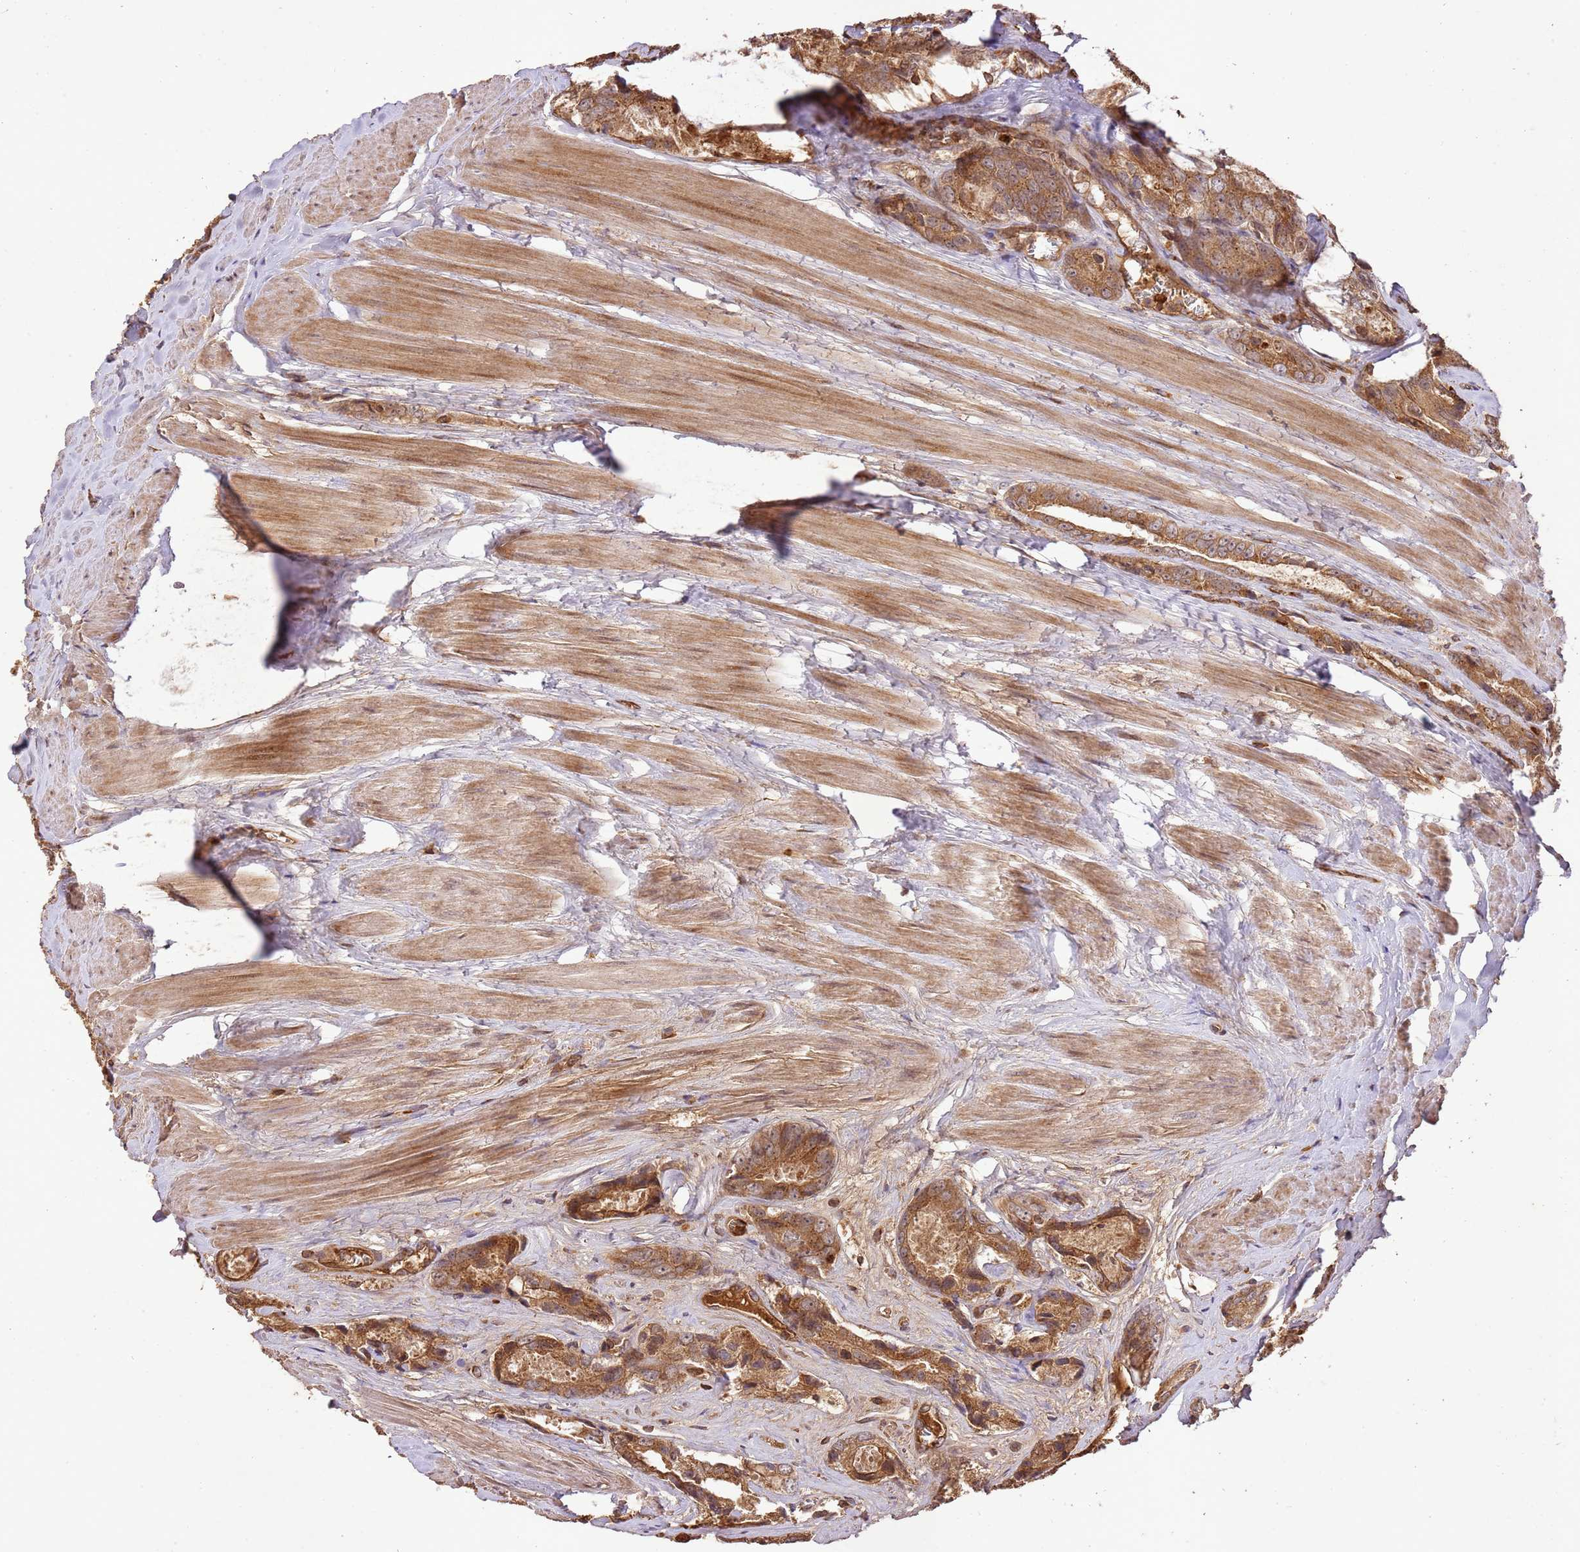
{"staining": {"intensity": "moderate", "quantity": ">75%", "location": "cytoplasmic/membranous"}, "tissue": "prostate cancer", "cell_type": "Tumor cells", "image_type": "cancer", "snomed": [{"axis": "morphology", "description": "Adenocarcinoma, Low grade"}, {"axis": "topography", "description": "Prostate"}], "caption": "Tumor cells reveal medium levels of moderate cytoplasmic/membranous expression in about >75% of cells in human prostate cancer (low-grade adenocarcinoma).", "gene": "KATNAL2", "patient": {"sex": "male", "age": 68}}